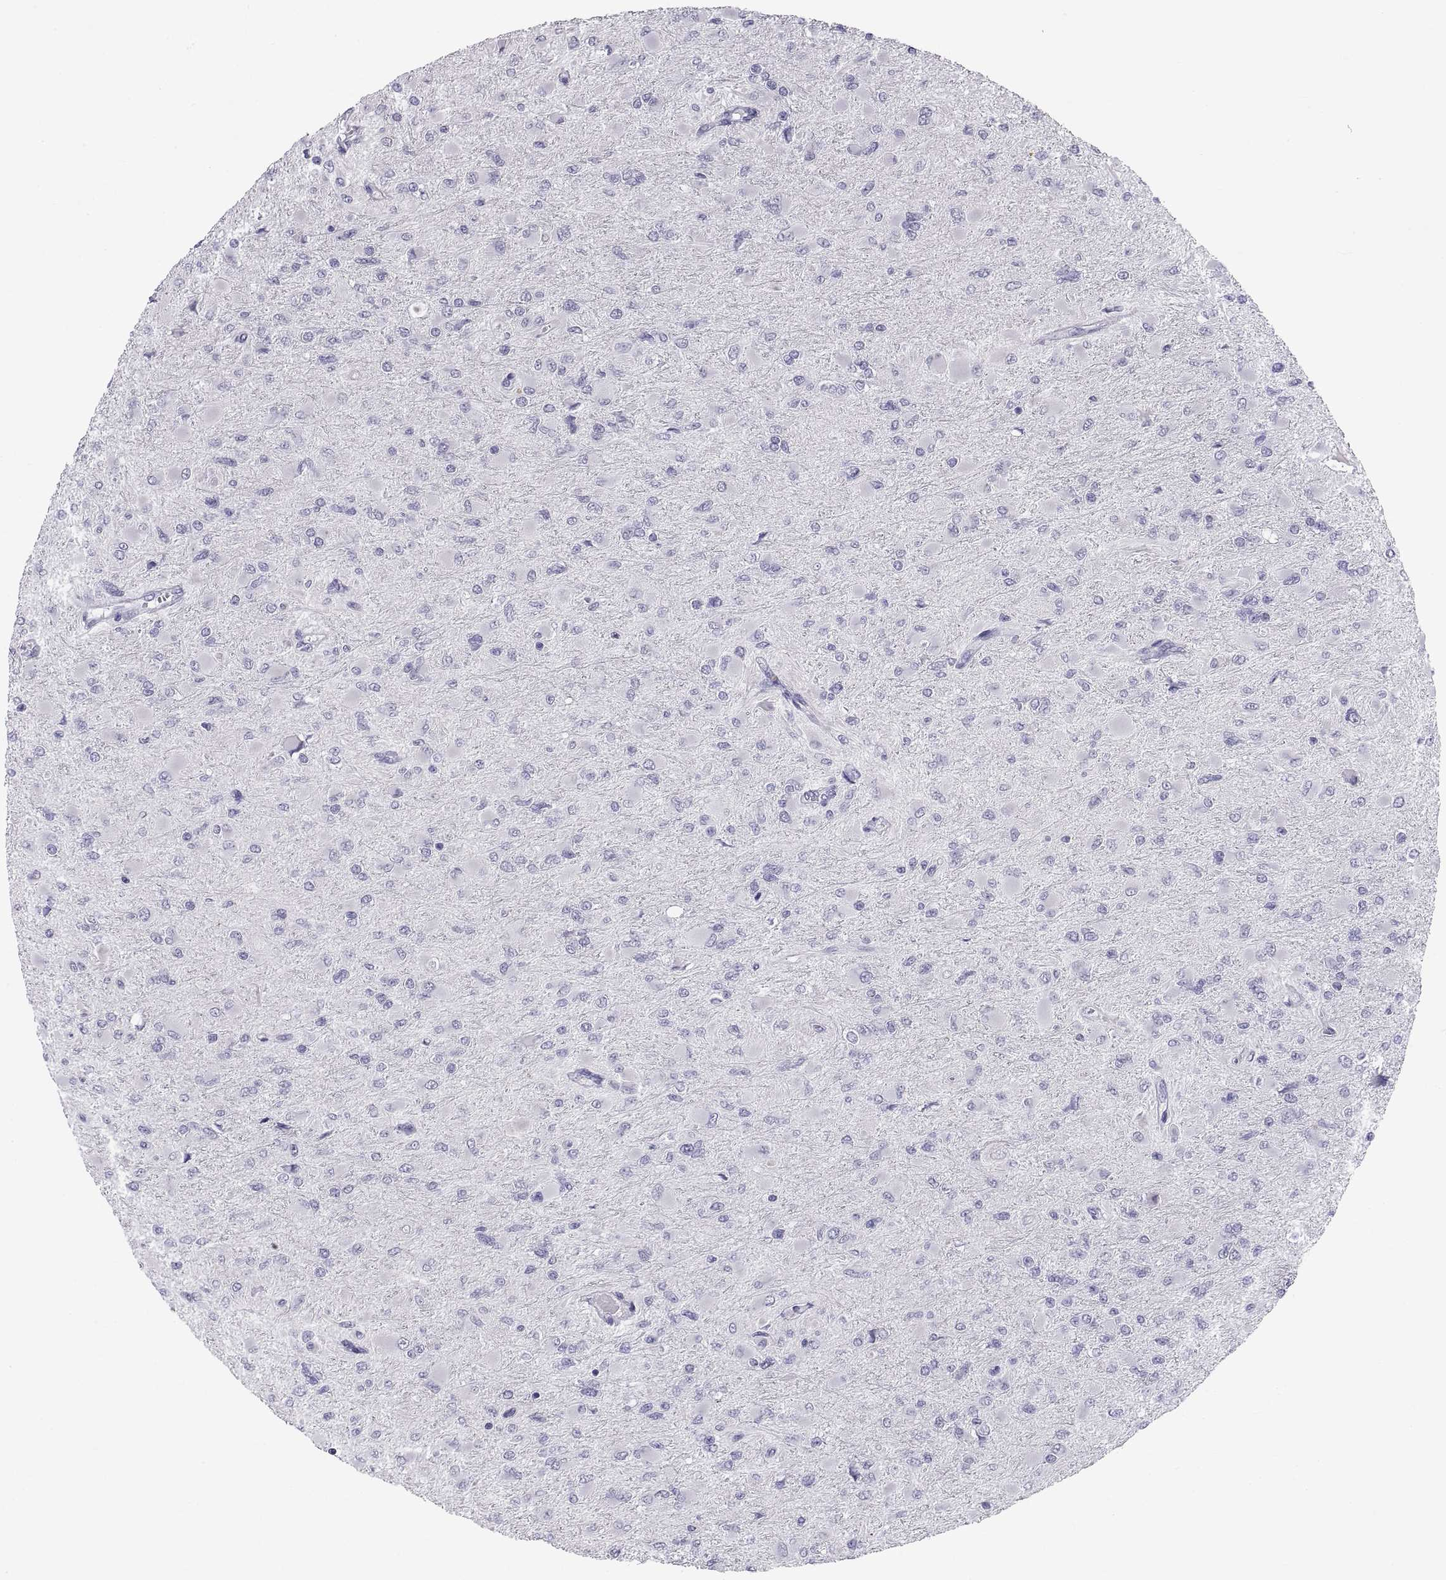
{"staining": {"intensity": "negative", "quantity": "none", "location": "none"}, "tissue": "glioma", "cell_type": "Tumor cells", "image_type": "cancer", "snomed": [{"axis": "morphology", "description": "Glioma, malignant, High grade"}, {"axis": "topography", "description": "Cerebral cortex"}], "caption": "There is no significant staining in tumor cells of glioma. (Brightfield microscopy of DAB (3,3'-diaminobenzidine) immunohistochemistry (IHC) at high magnification).", "gene": "TEX13A", "patient": {"sex": "female", "age": 36}}